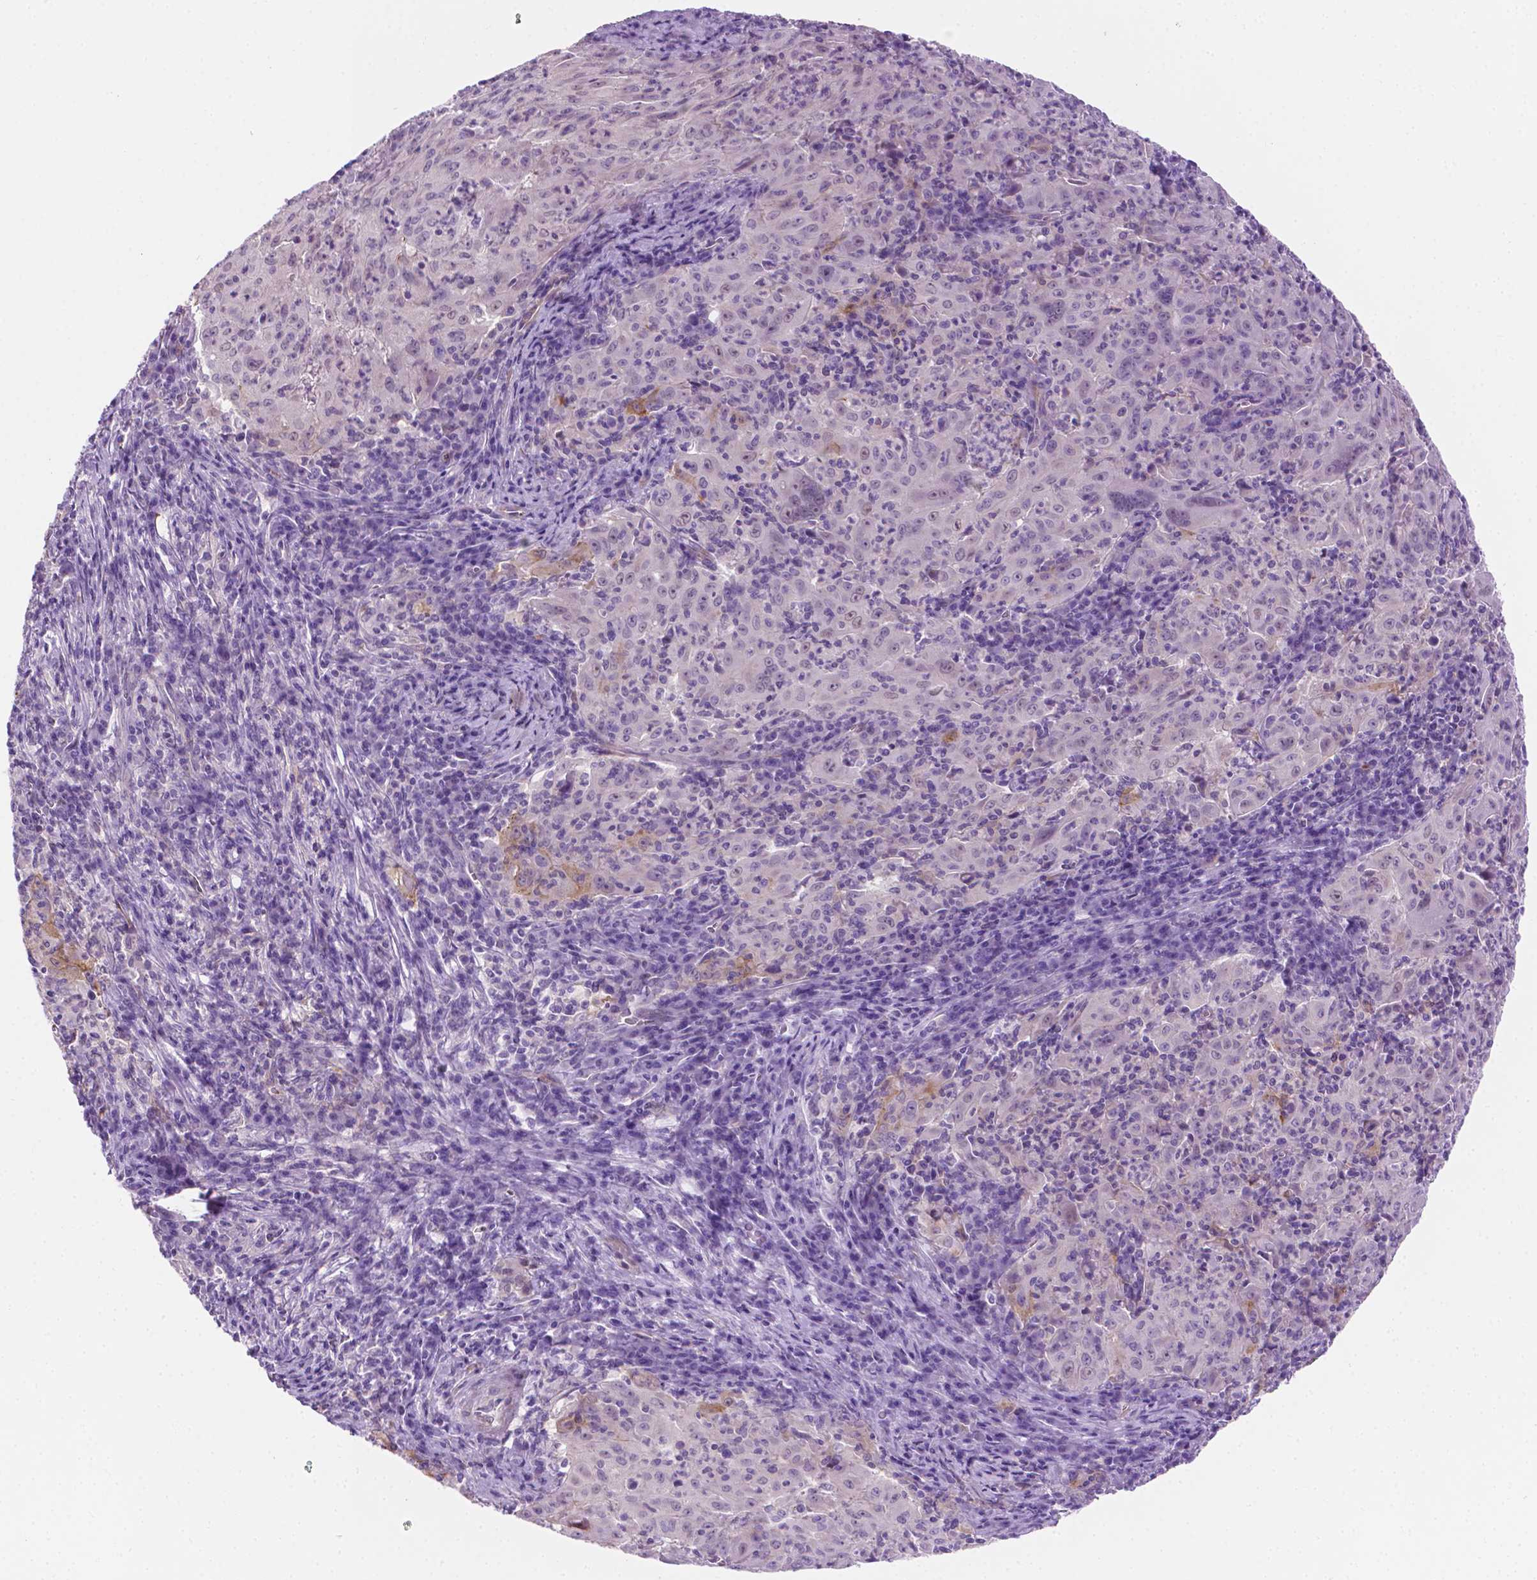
{"staining": {"intensity": "negative", "quantity": "none", "location": "none"}, "tissue": "pancreatic cancer", "cell_type": "Tumor cells", "image_type": "cancer", "snomed": [{"axis": "morphology", "description": "Adenocarcinoma, NOS"}, {"axis": "topography", "description": "Pancreas"}], "caption": "Pancreatic adenocarcinoma was stained to show a protein in brown. There is no significant positivity in tumor cells. (Stains: DAB (3,3'-diaminobenzidine) immunohistochemistry (IHC) with hematoxylin counter stain, Microscopy: brightfield microscopy at high magnification).", "gene": "EPPK1", "patient": {"sex": "male", "age": 63}}